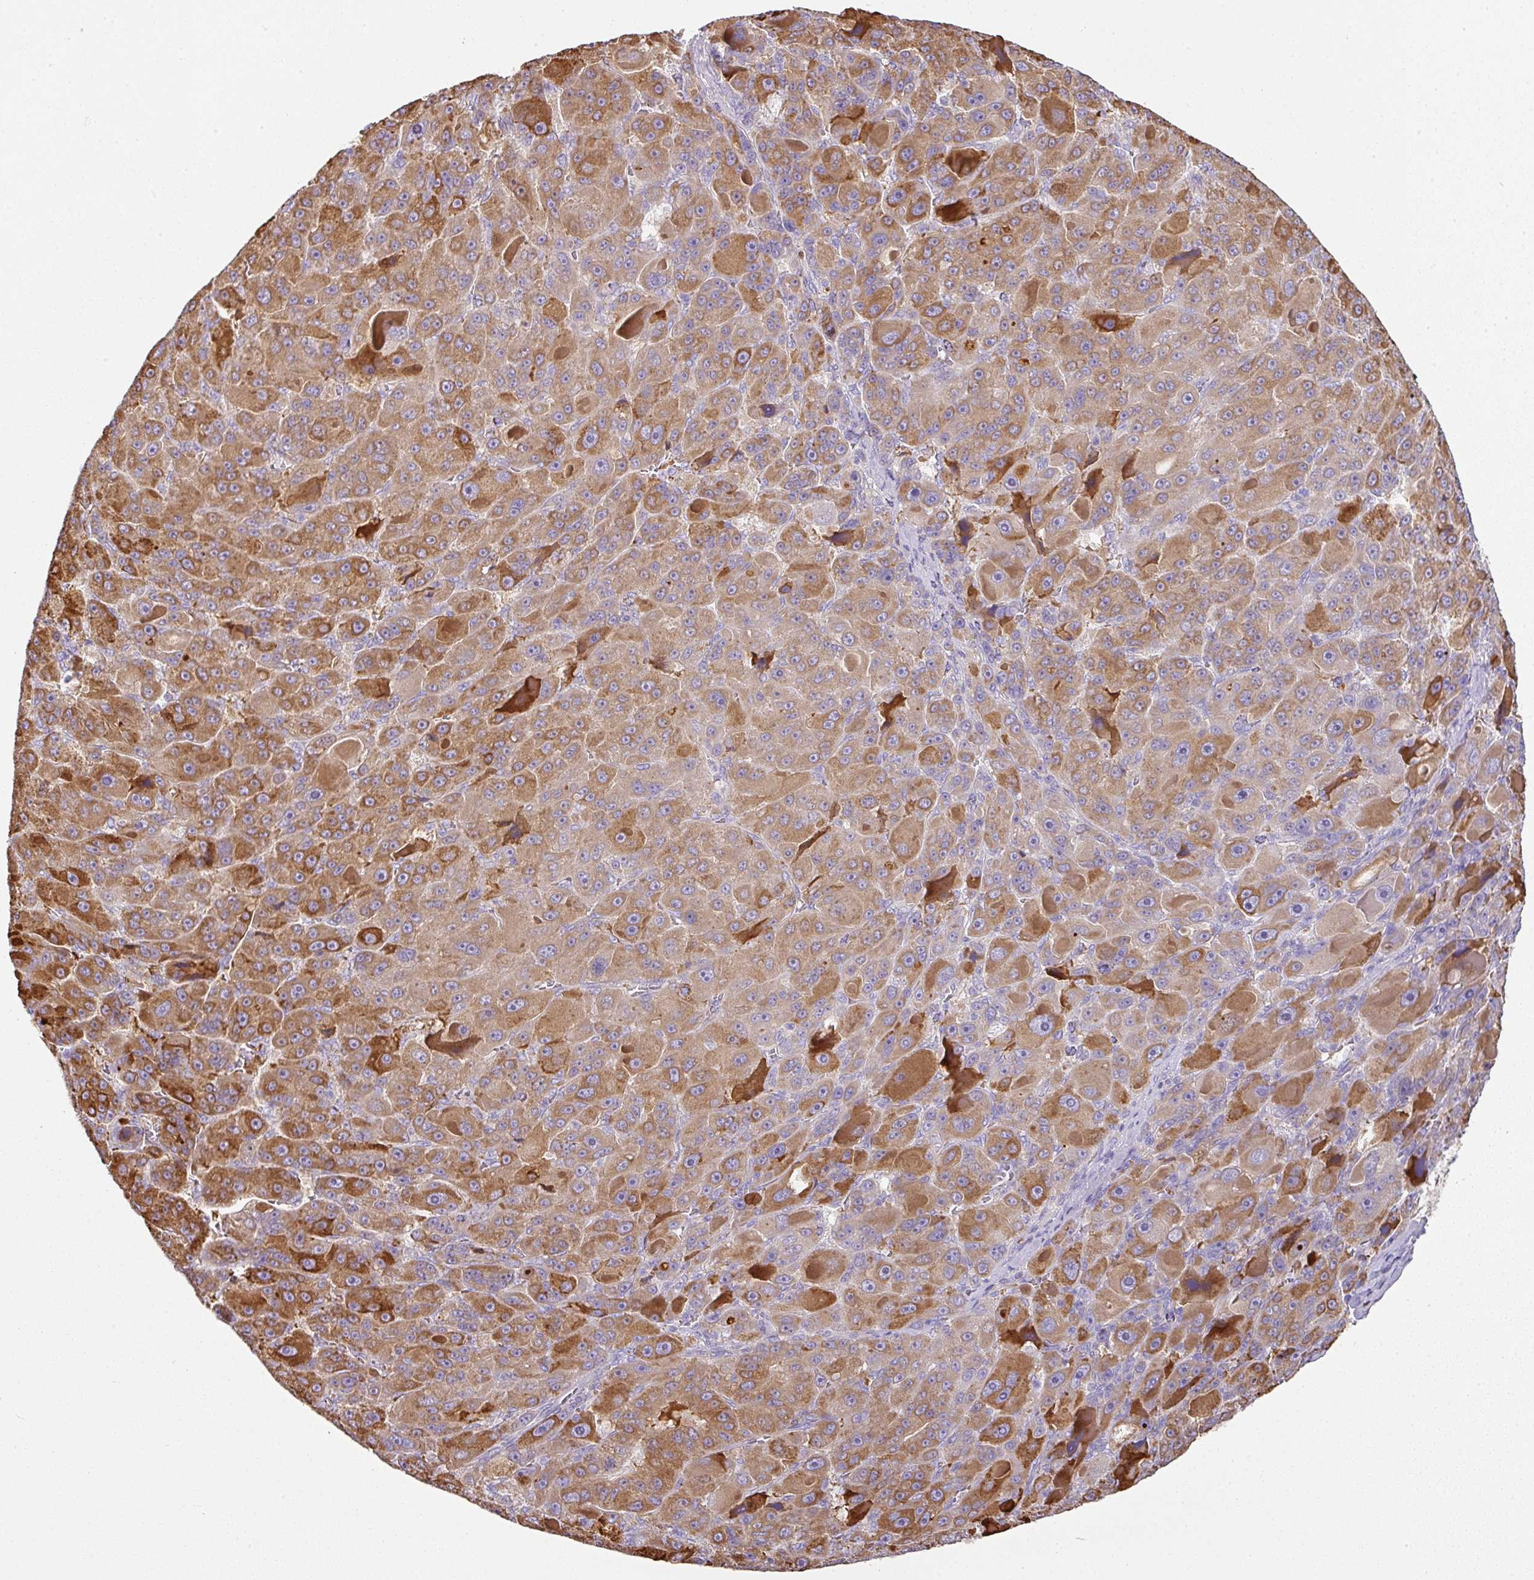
{"staining": {"intensity": "strong", "quantity": ">75%", "location": "cytoplasmic/membranous"}, "tissue": "liver cancer", "cell_type": "Tumor cells", "image_type": "cancer", "snomed": [{"axis": "morphology", "description": "Carcinoma, Hepatocellular, NOS"}, {"axis": "topography", "description": "Liver"}], "caption": "Immunohistochemistry image of neoplastic tissue: liver cancer (hepatocellular carcinoma) stained using IHC demonstrates high levels of strong protein expression localized specifically in the cytoplasmic/membranous of tumor cells, appearing as a cytoplasmic/membranous brown color.", "gene": "CCZ1", "patient": {"sex": "male", "age": 76}}